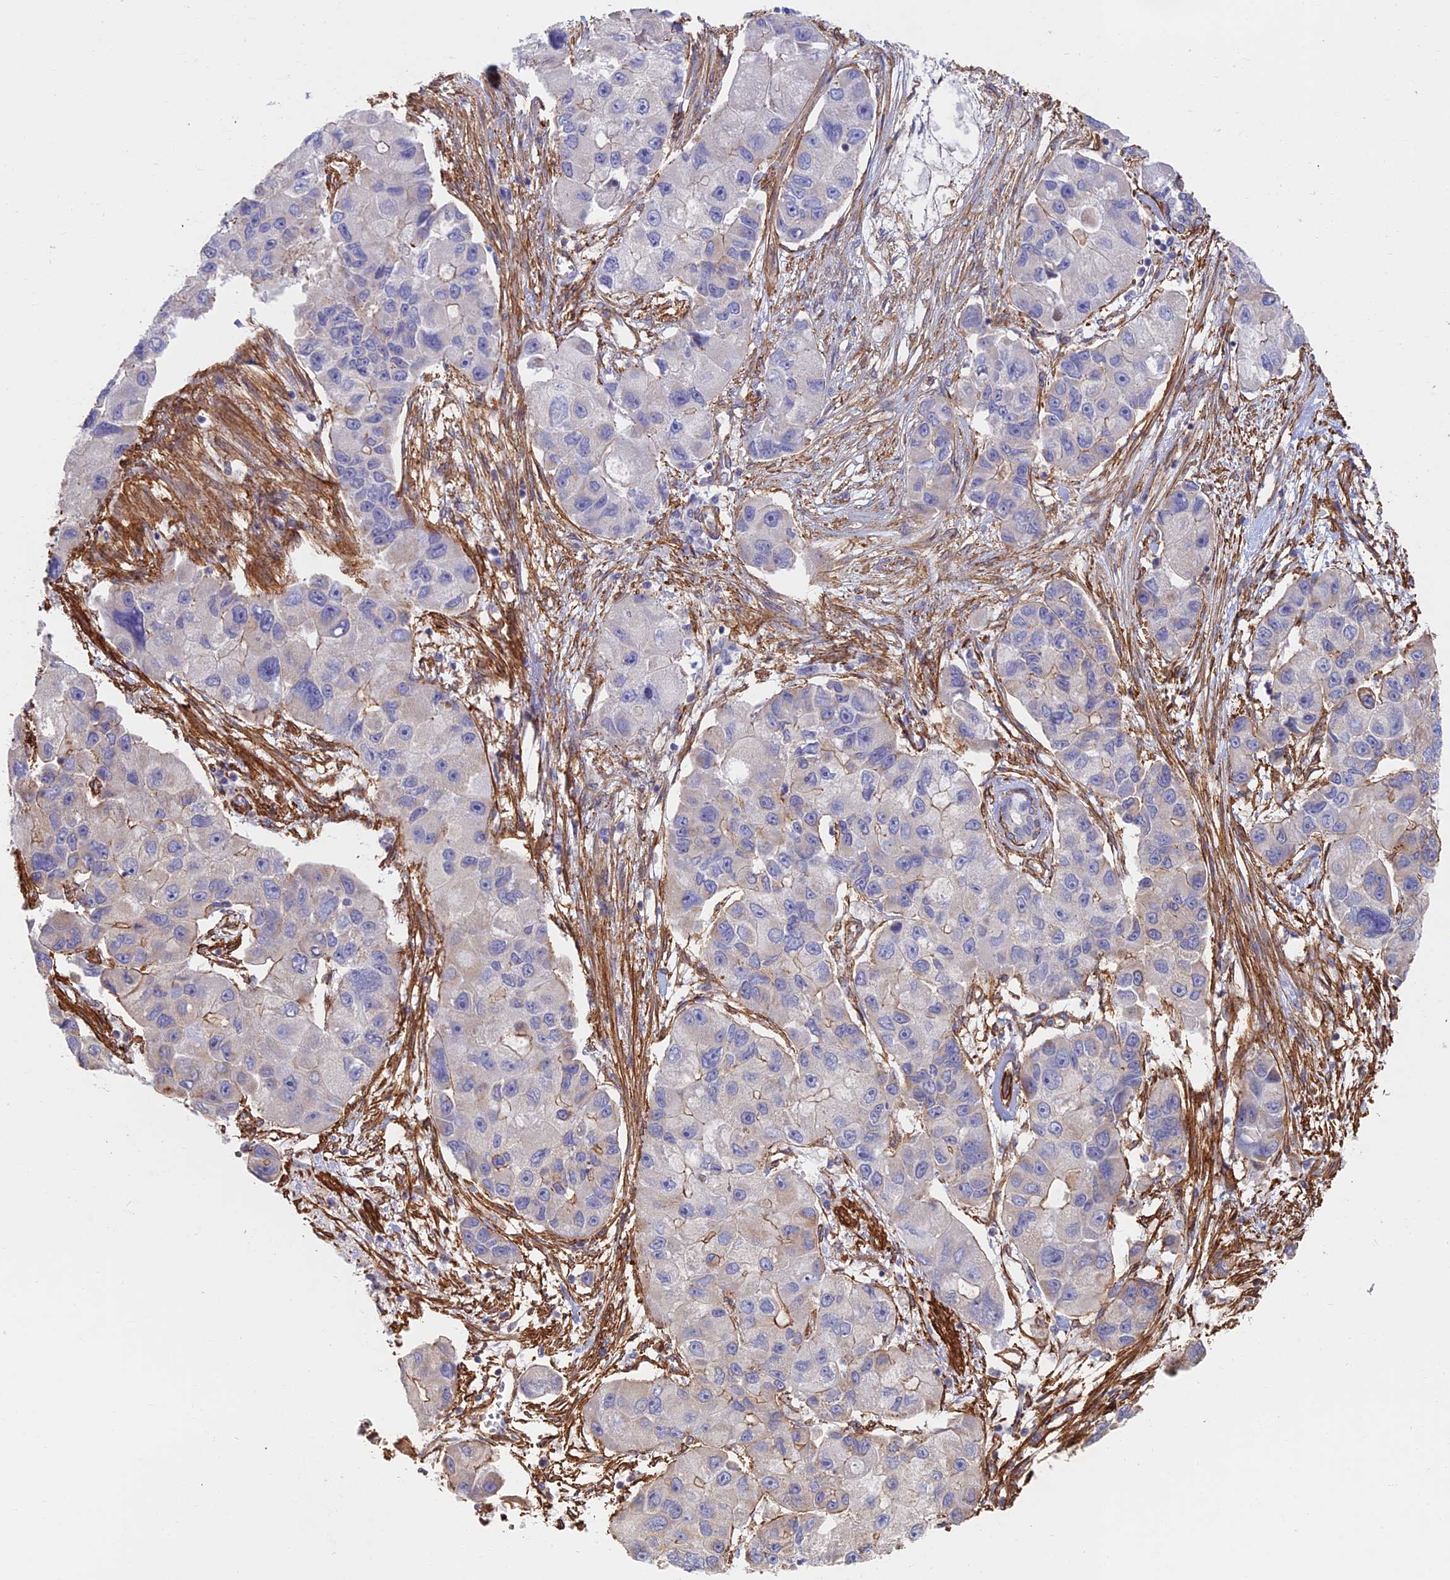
{"staining": {"intensity": "moderate", "quantity": "<25%", "location": "cytoplasmic/membranous"}, "tissue": "lung cancer", "cell_type": "Tumor cells", "image_type": "cancer", "snomed": [{"axis": "morphology", "description": "Adenocarcinoma, NOS"}, {"axis": "topography", "description": "Lung"}], "caption": "Lung cancer (adenocarcinoma) was stained to show a protein in brown. There is low levels of moderate cytoplasmic/membranous positivity in about <25% of tumor cells.", "gene": "PAK4", "patient": {"sex": "female", "age": 54}}